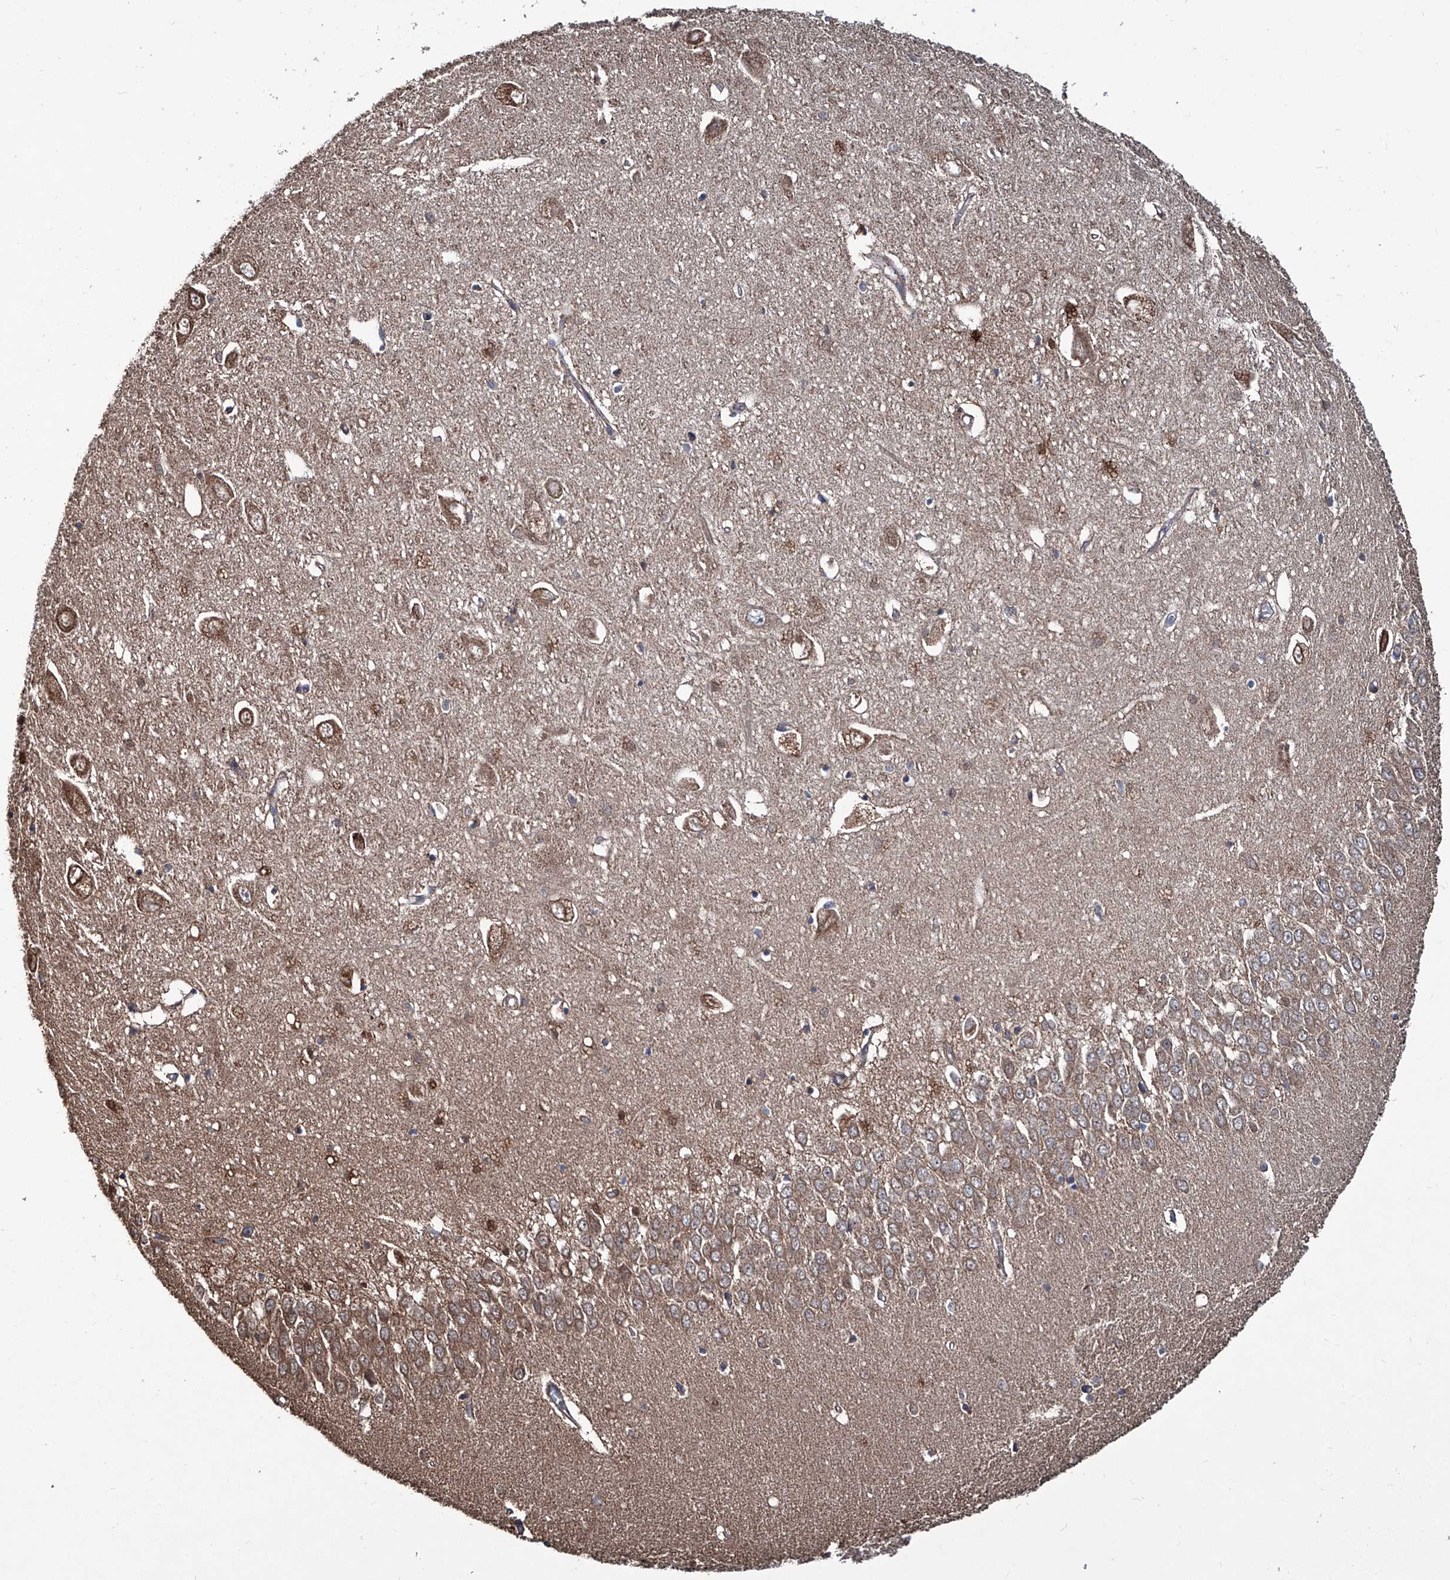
{"staining": {"intensity": "moderate", "quantity": "25%-75%", "location": "cytoplasmic/membranous"}, "tissue": "hippocampus", "cell_type": "Glial cells", "image_type": "normal", "snomed": [{"axis": "morphology", "description": "Normal tissue, NOS"}, {"axis": "topography", "description": "Hippocampus"}], "caption": "Hippocampus stained for a protein (brown) shows moderate cytoplasmic/membranous positive expression in approximately 25%-75% of glial cells.", "gene": "NHS", "patient": {"sex": "female", "age": 64}}